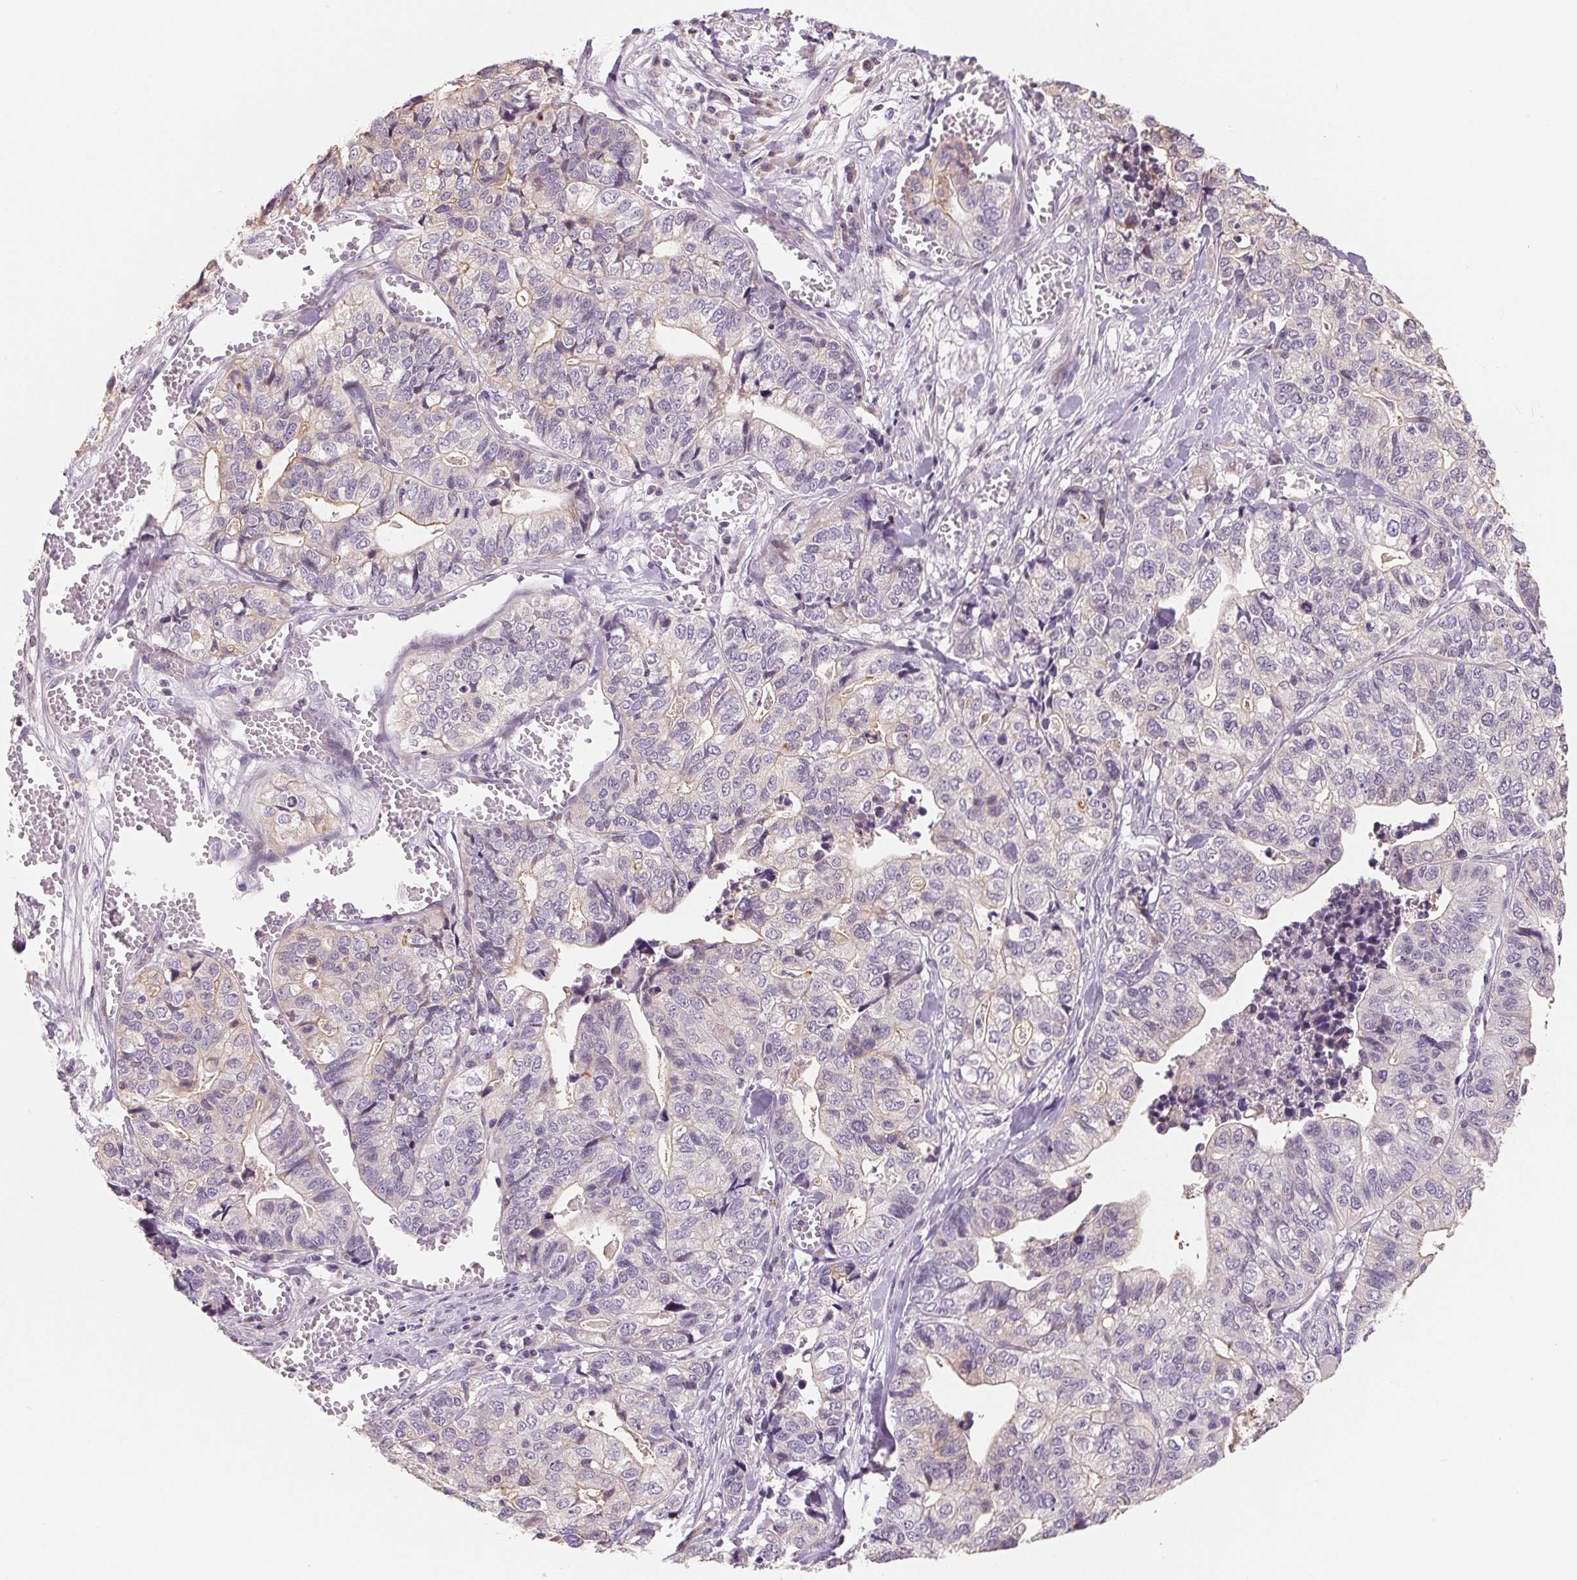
{"staining": {"intensity": "negative", "quantity": "none", "location": "none"}, "tissue": "stomach cancer", "cell_type": "Tumor cells", "image_type": "cancer", "snomed": [{"axis": "morphology", "description": "Adenocarcinoma, NOS"}, {"axis": "topography", "description": "Stomach, upper"}], "caption": "An immunohistochemistry image of stomach adenocarcinoma is shown. There is no staining in tumor cells of stomach adenocarcinoma. (Brightfield microscopy of DAB immunohistochemistry (IHC) at high magnification).", "gene": "VTCN1", "patient": {"sex": "female", "age": 67}}